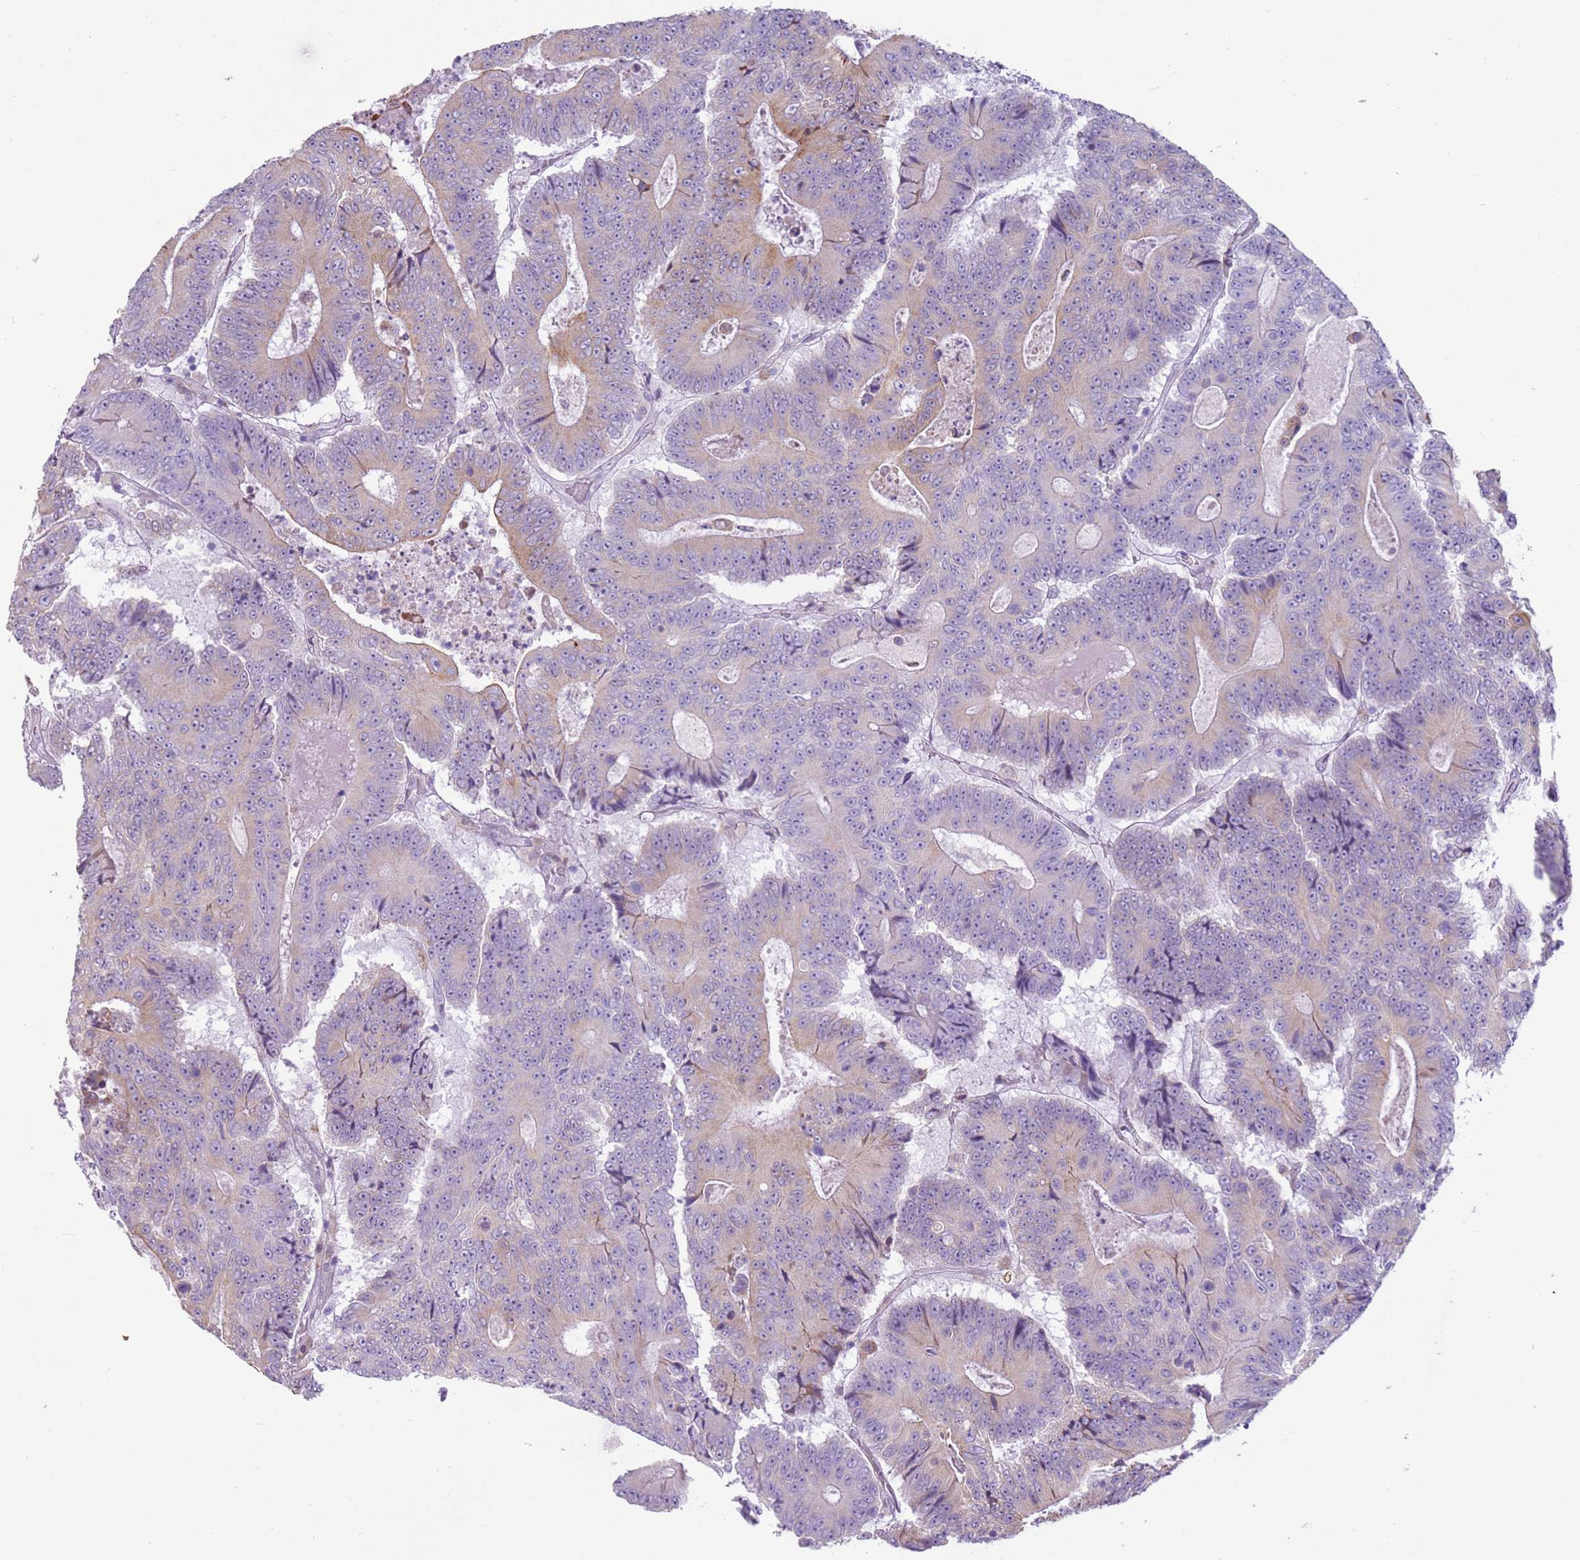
{"staining": {"intensity": "weak", "quantity": "<25%", "location": "cytoplasmic/membranous"}, "tissue": "colorectal cancer", "cell_type": "Tumor cells", "image_type": "cancer", "snomed": [{"axis": "morphology", "description": "Adenocarcinoma, NOS"}, {"axis": "topography", "description": "Colon"}], "caption": "Immunohistochemistry of adenocarcinoma (colorectal) exhibits no staining in tumor cells.", "gene": "OAF", "patient": {"sex": "male", "age": 83}}